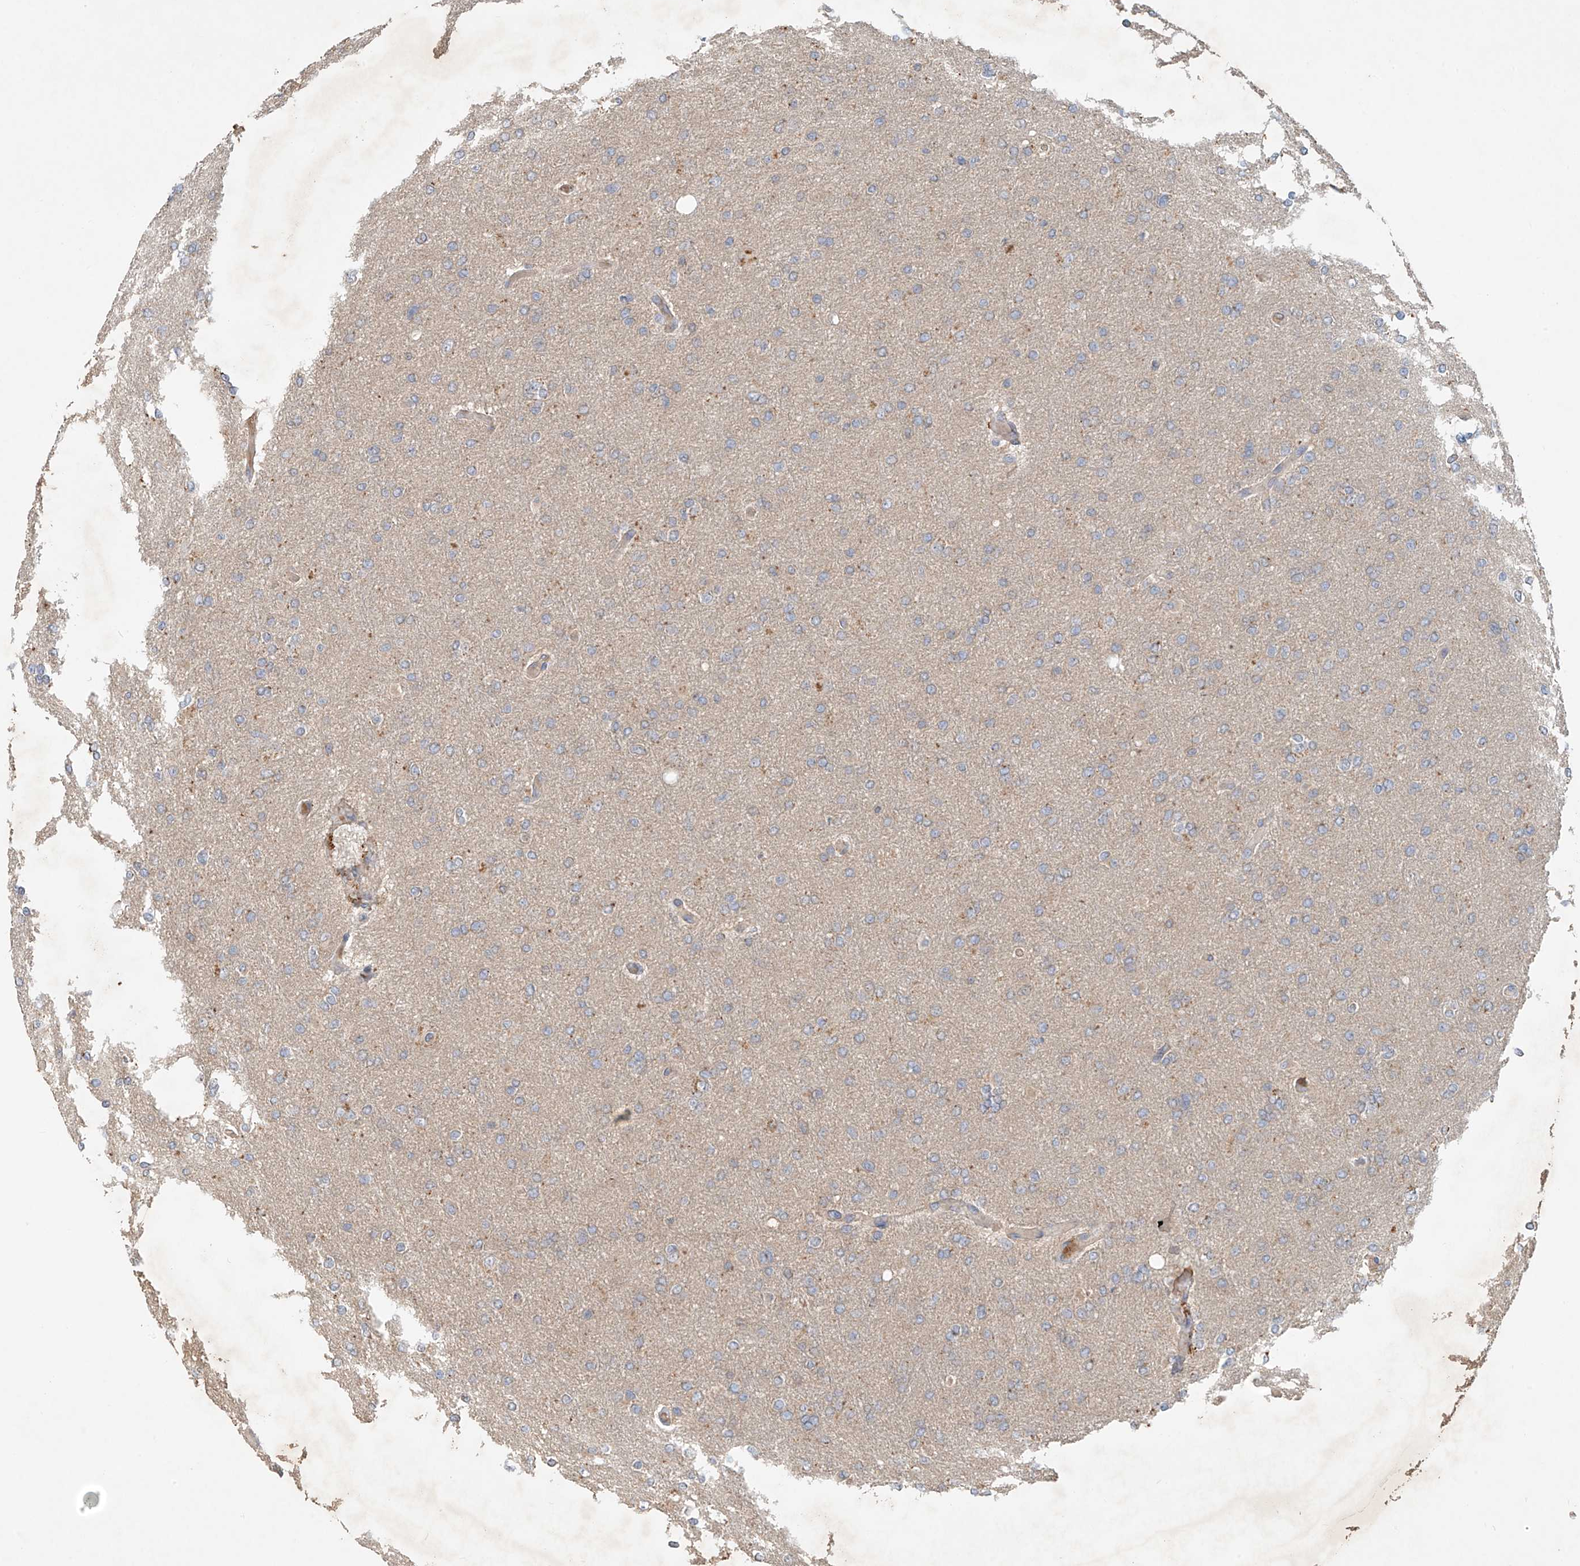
{"staining": {"intensity": "weak", "quantity": "<25%", "location": "cytoplasmic/membranous"}, "tissue": "glioma", "cell_type": "Tumor cells", "image_type": "cancer", "snomed": [{"axis": "morphology", "description": "Glioma, malignant, High grade"}, {"axis": "topography", "description": "Cerebral cortex"}], "caption": "The immunohistochemistry (IHC) micrograph has no significant positivity in tumor cells of glioma tissue.", "gene": "GNB1L", "patient": {"sex": "female", "age": 36}}